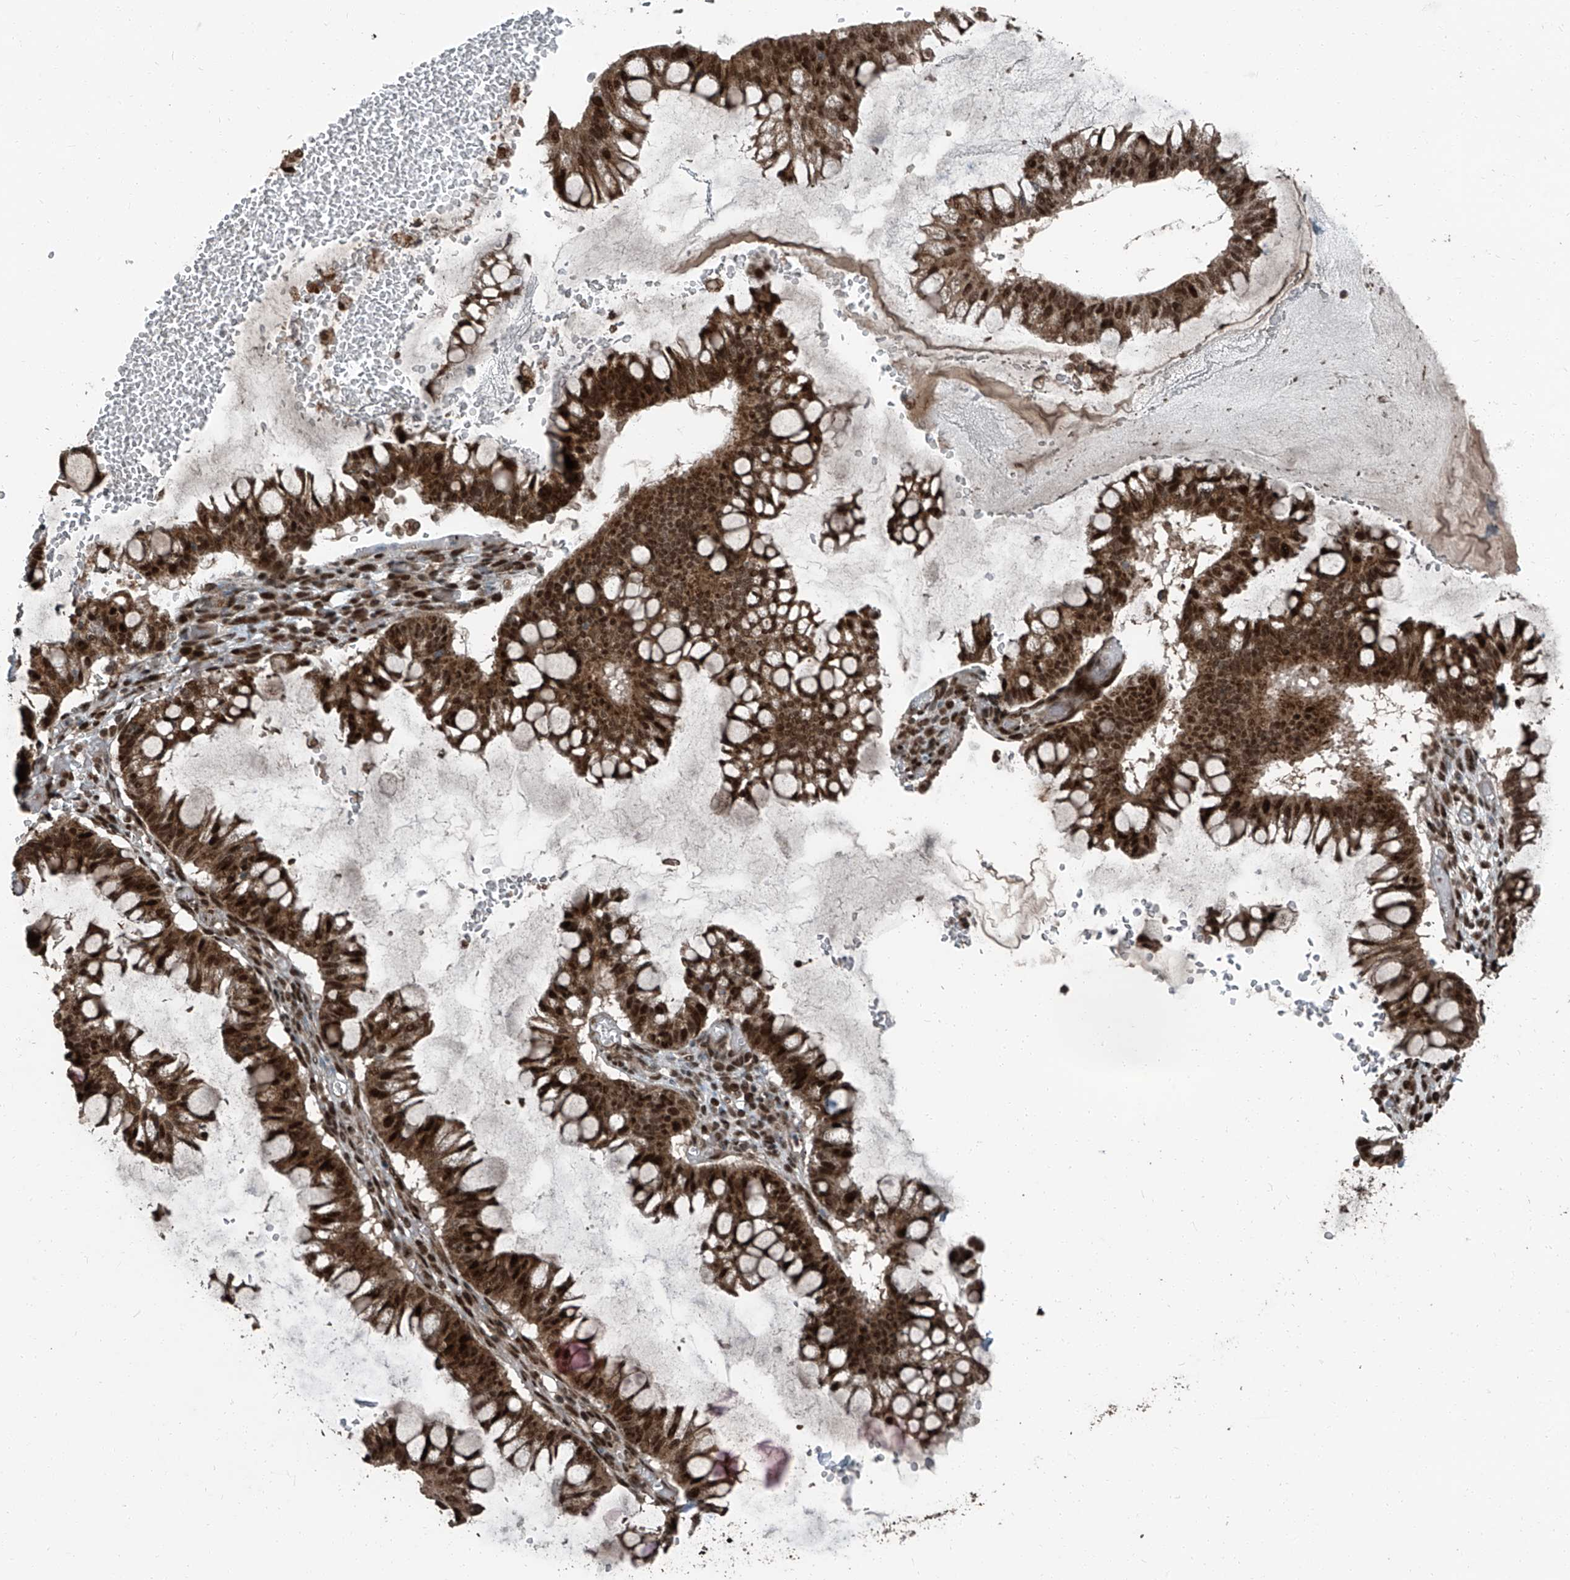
{"staining": {"intensity": "moderate", "quantity": ">75%", "location": "cytoplasmic/membranous,nuclear"}, "tissue": "ovarian cancer", "cell_type": "Tumor cells", "image_type": "cancer", "snomed": [{"axis": "morphology", "description": "Cystadenocarcinoma, mucinous, NOS"}, {"axis": "topography", "description": "Ovary"}], "caption": "Approximately >75% of tumor cells in human ovarian cancer (mucinous cystadenocarcinoma) show moderate cytoplasmic/membranous and nuclear protein staining as visualized by brown immunohistochemical staining.", "gene": "ZNF570", "patient": {"sex": "female", "age": 73}}